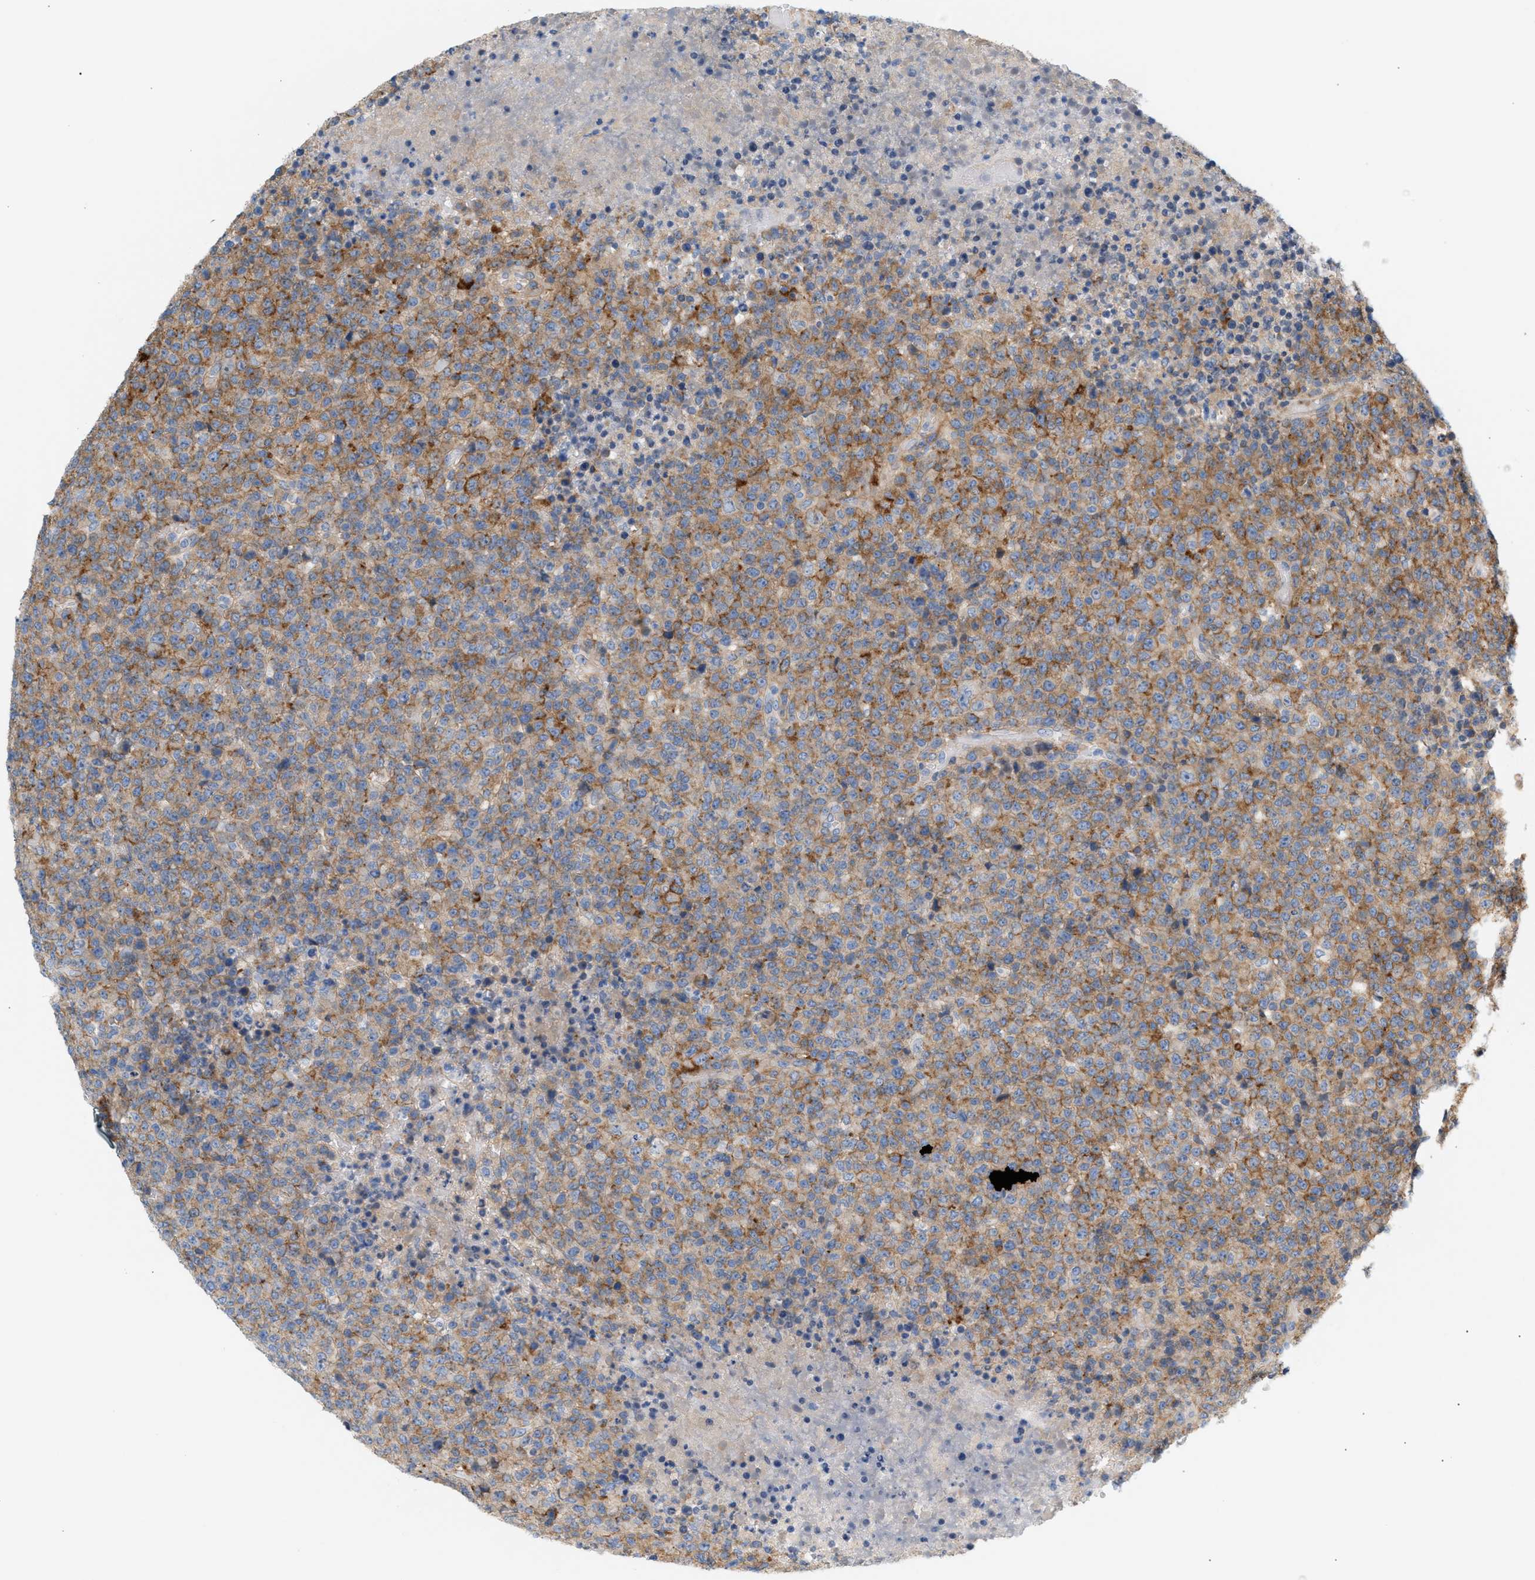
{"staining": {"intensity": "moderate", "quantity": ">75%", "location": "cytoplasmic/membranous"}, "tissue": "lymphoma", "cell_type": "Tumor cells", "image_type": "cancer", "snomed": [{"axis": "morphology", "description": "Malignant lymphoma, non-Hodgkin's type, High grade"}, {"axis": "topography", "description": "Lymph node"}], "caption": "Protein expression analysis of malignant lymphoma, non-Hodgkin's type (high-grade) displays moderate cytoplasmic/membranous positivity in approximately >75% of tumor cells.", "gene": "LRCH1", "patient": {"sex": "male", "age": 13}}